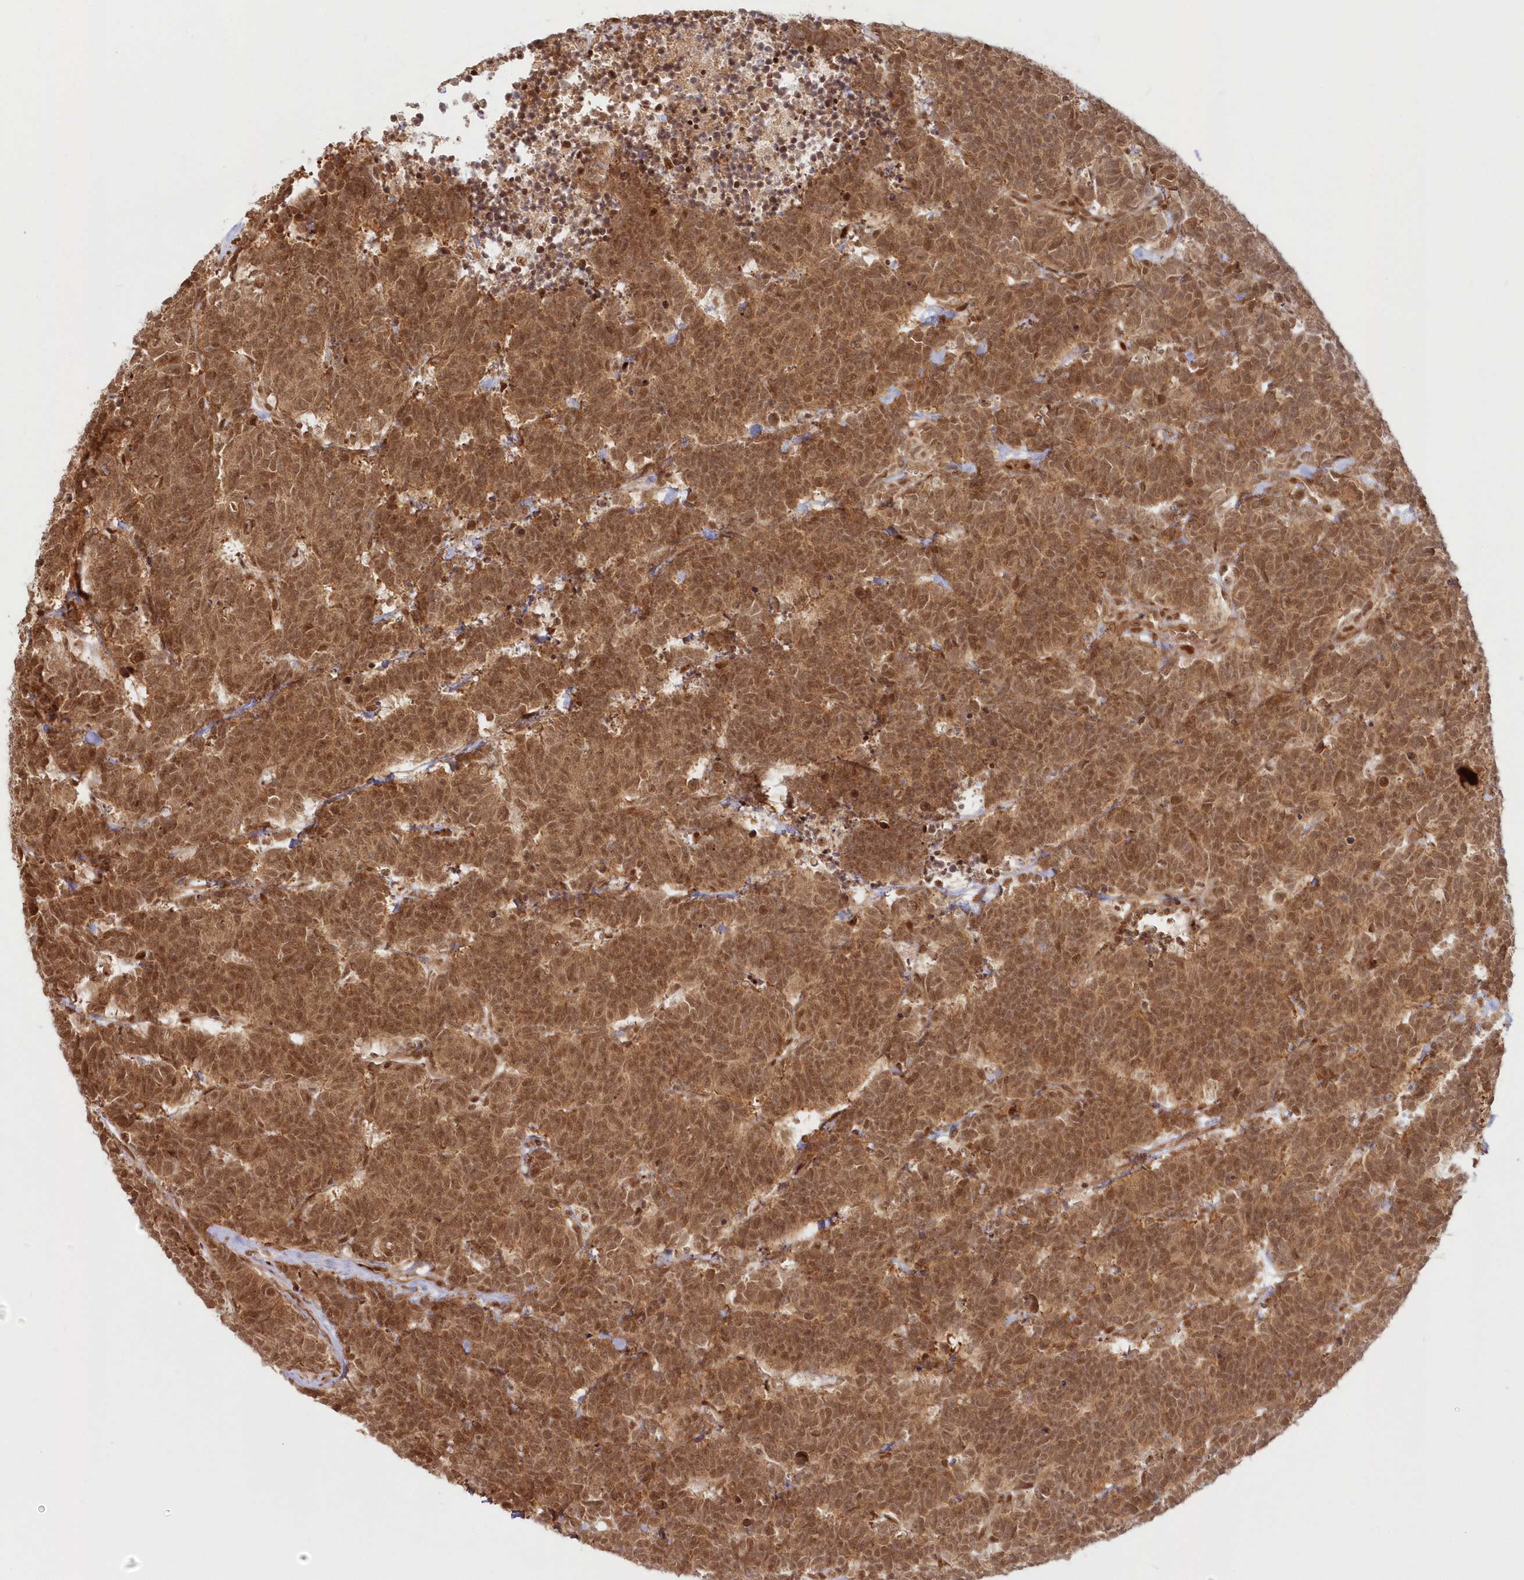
{"staining": {"intensity": "moderate", "quantity": ">75%", "location": "cytoplasmic/membranous,nuclear"}, "tissue": "carcinoid", "cell_type": "Tumor cells", "image_type": "cancer", "snomed": [{"axis": "morphology", "description": "Carcinoma, NOS"}, {"axis": "morphology", "description": "Carcinoid, malignant, NOS"}, {"axis": "topography", "description": "Urinary bladder"}], "caption": "Protein expression analysis of carcinoid shows moderate cytoplasmic/membranous and nuclear positivity in approximately >75% of tumor cells.", "gene": "TOGARAM2", "patient": {"sex": "male", "age": 57}}